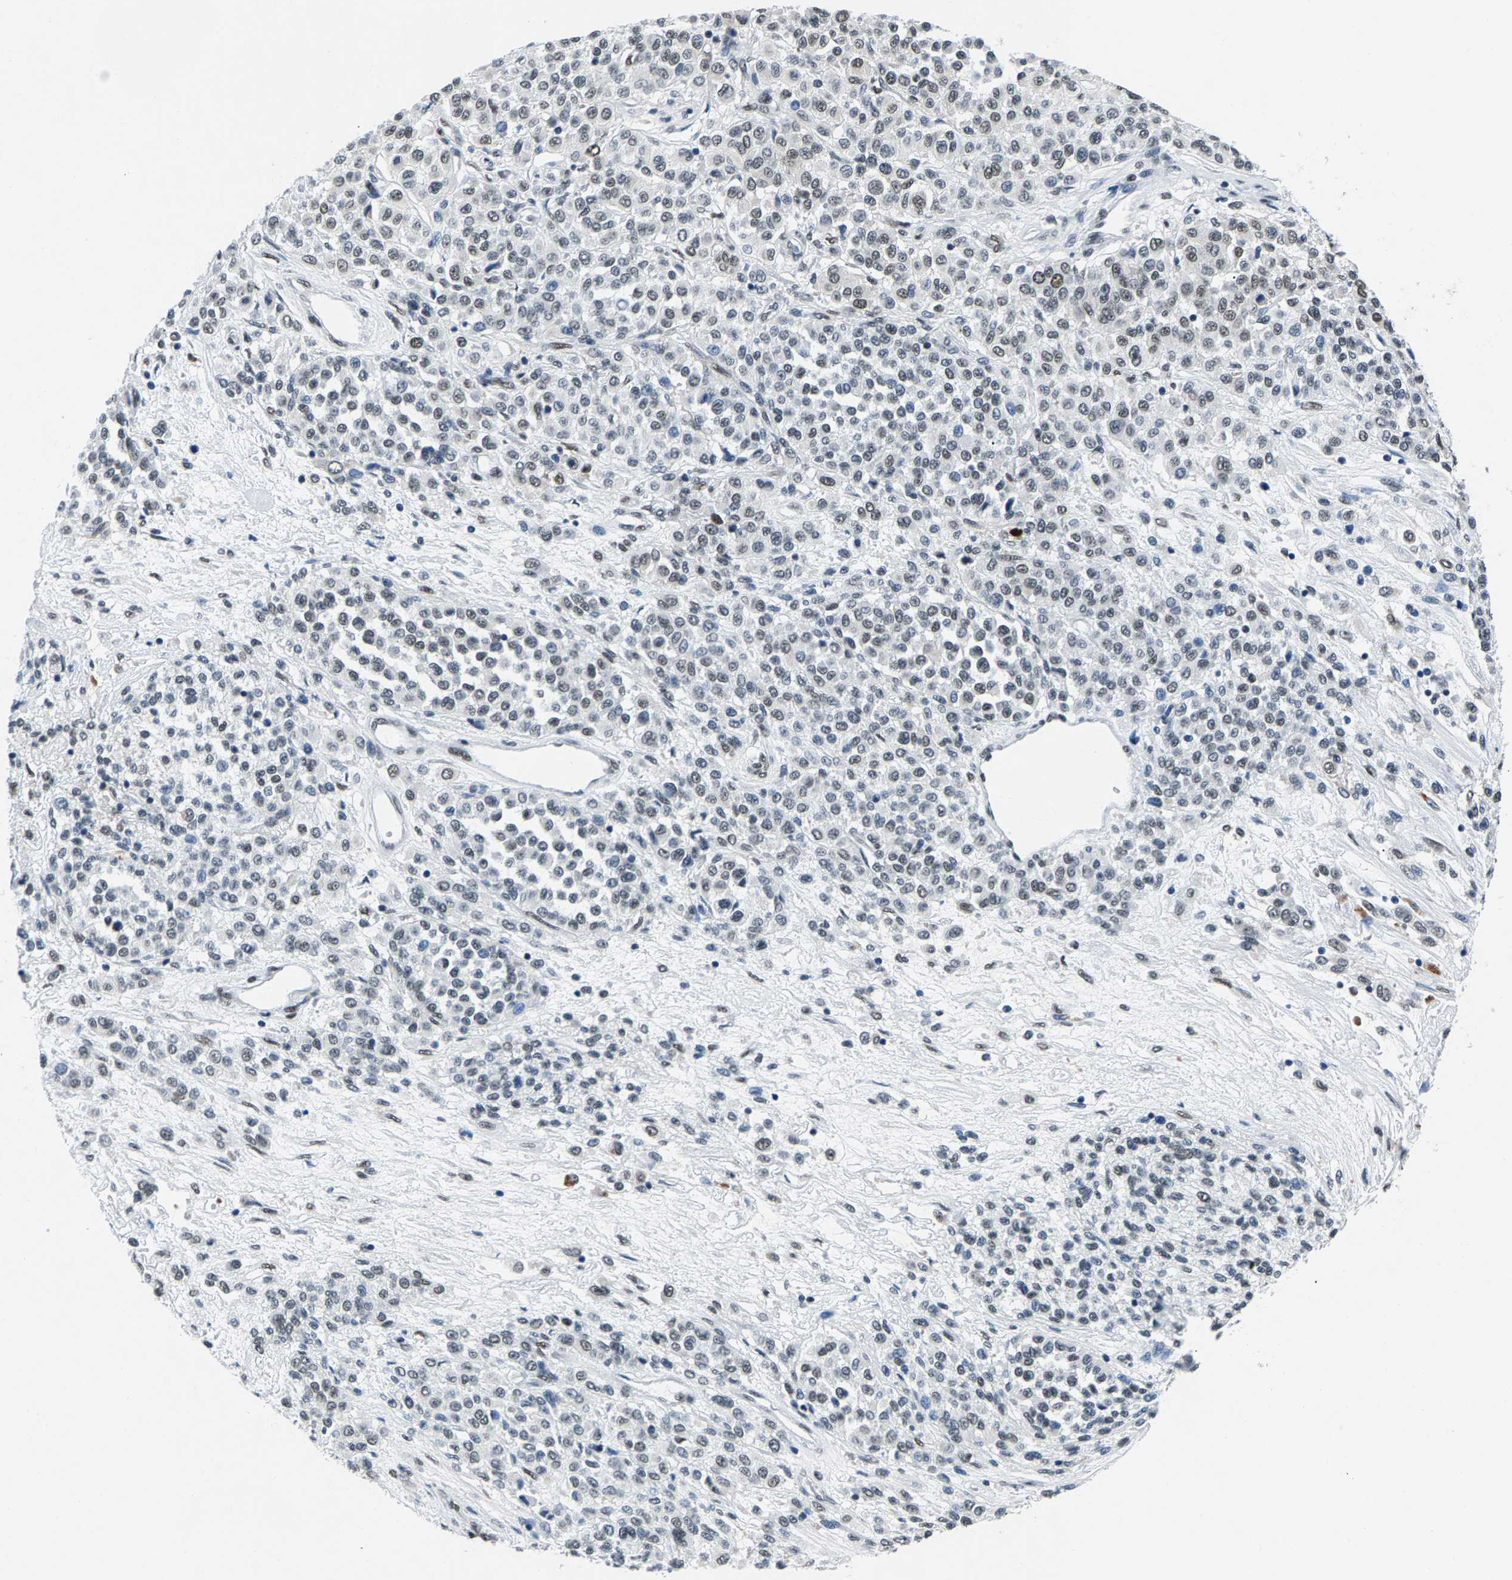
{"staining": {"intensity": "weak", "quantity": "25%-75%", "location": "nuclear"}, "tissue": "melanoma", "cell_type": "Tumor cells", "image_type": "cancer", "snomed": [{"axis": "morphology", "description": "Malignant melanoma, Metastatic site"}, {"axis": "topography", "description": "Pancreas"}], "caption": "Melanoma stained for a protein displays weak nuclear positivity in tumor cells.", "gene": "ATF2", "patient": {"sex": "female", "age": 30}}